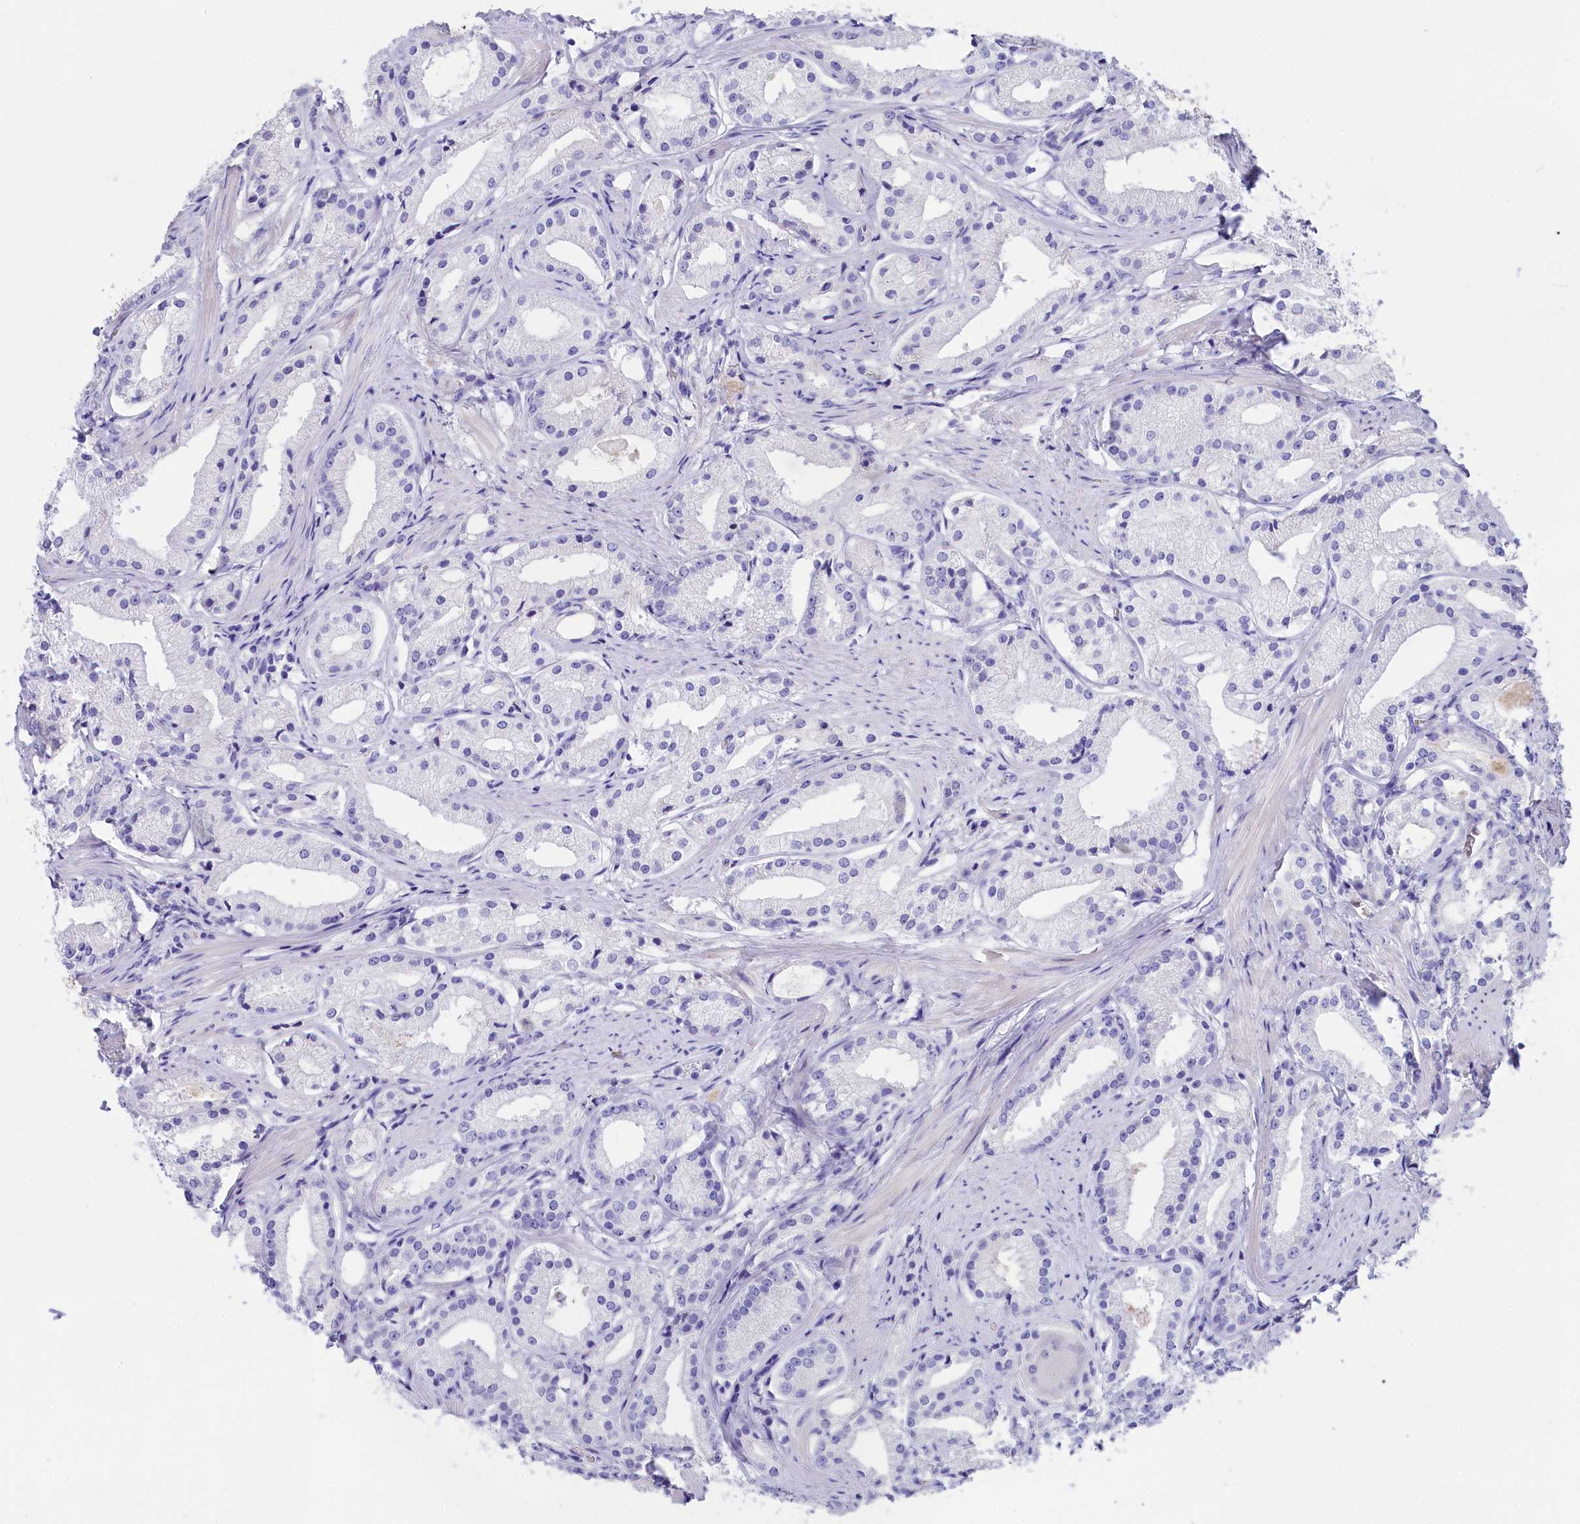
{"staining": {"intensity": "negative", "quantity": "none", "location": "none"}, "tissue": "prostate cancer", "cell_type": "Tumor cells", "image_type": "cancer", "snomed": [{"axis": "morphology", "description": "Adenocarcinoma, Low grade"}, {"axis": "topography", "description": "Prostate"}], "caption": "A micrograph of human prostate cancer (adenocarcinoma (low-grade)) is negative for staining in tumor cells.", "gene": "SULT2A1", "patient": {"sex": "male", "age": 57}}